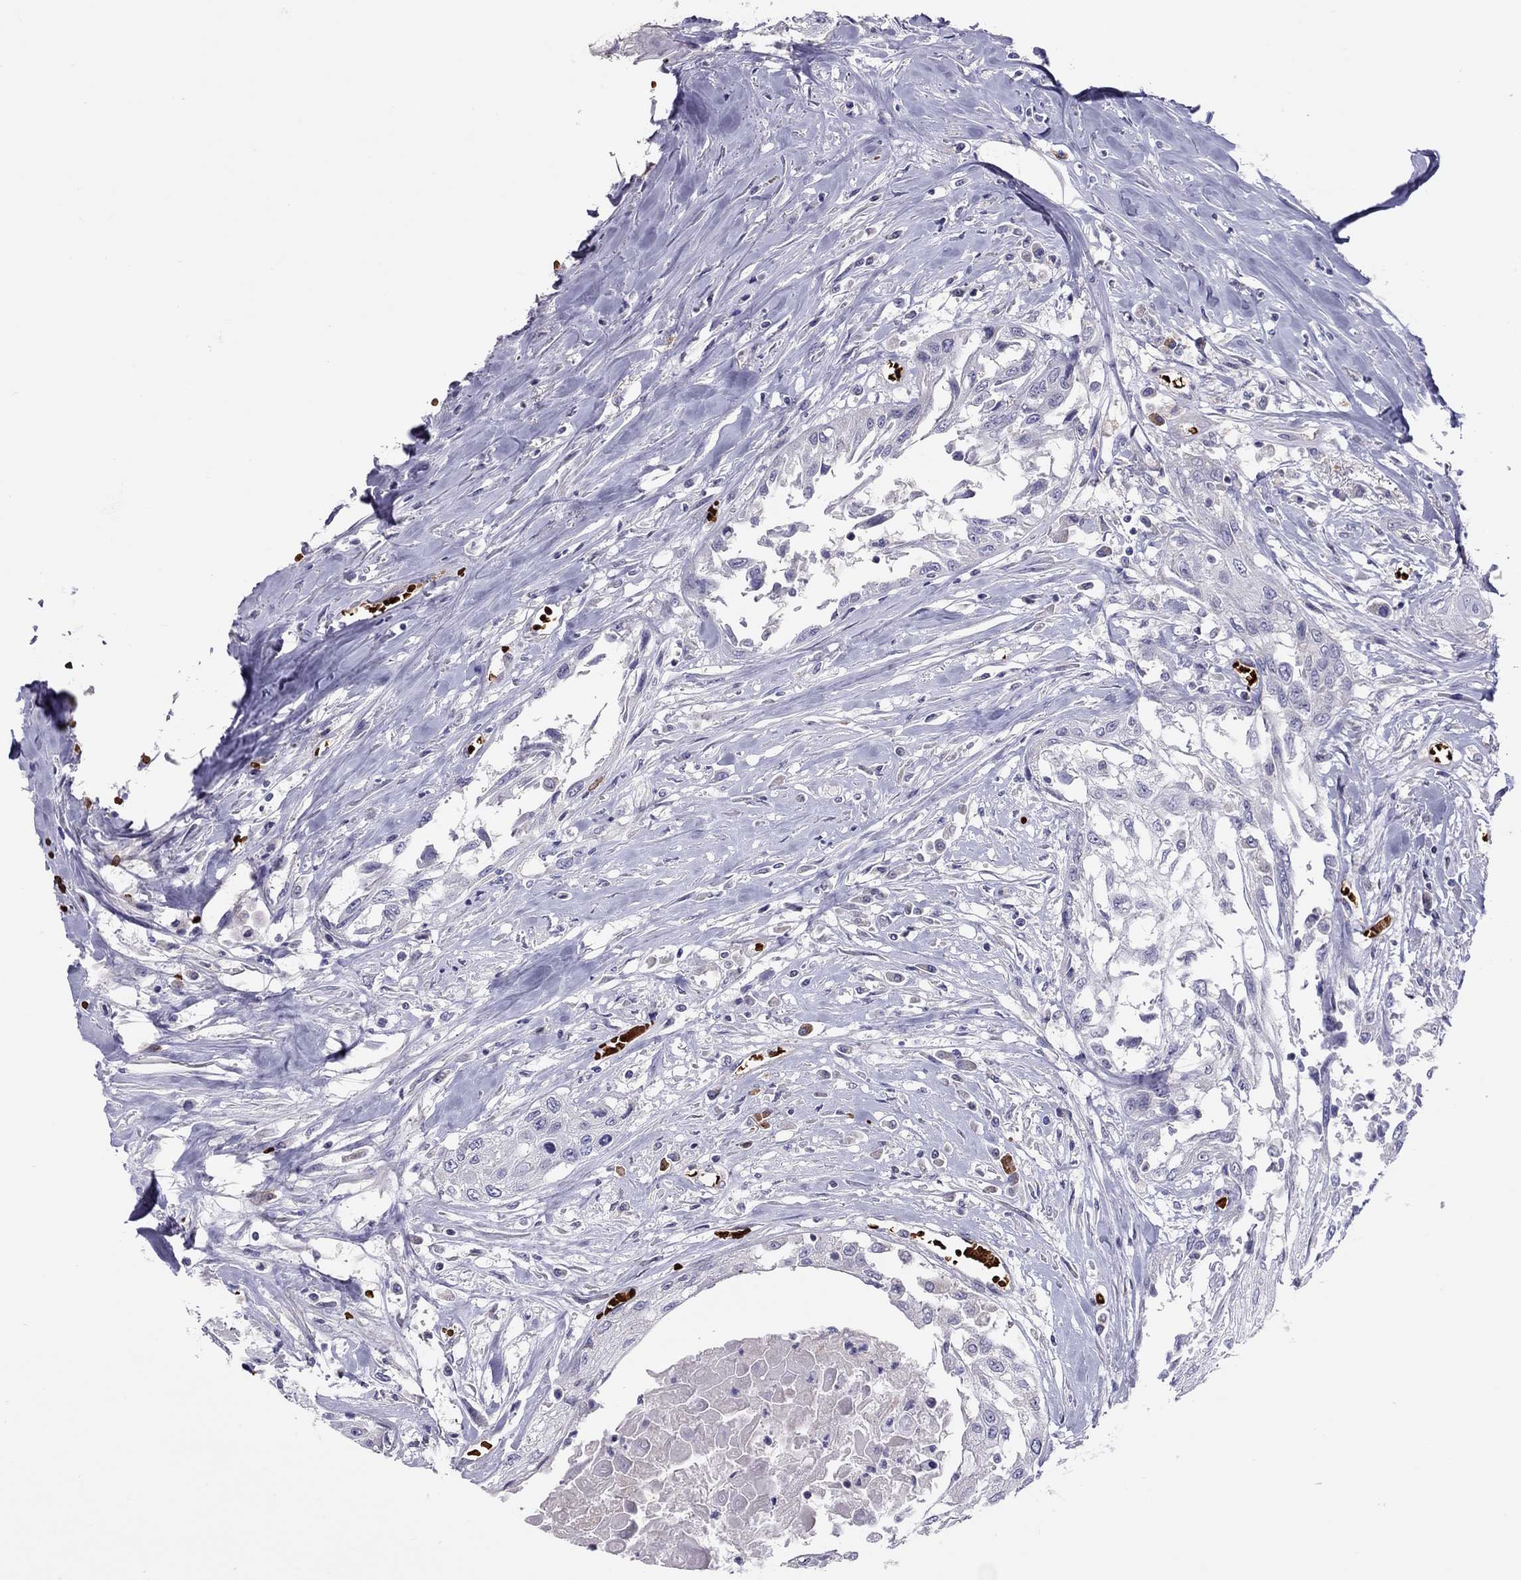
{"staining": {"intensity": "negative", "quantity": "none", "location": "none"}, "tissue": "head and neck cancer", "cell_type": "Tumor cells", "image_type": "cancer", "snomed": [{"axis": "morphology", "description": "Normal tissue, NOS"}, {"axis": "morphology", "description": "Squamous cell carcinoma, NOS"}, {"axis": "topography", "description": "Oral tissue"}, {"axis": "topography", "description": "Peripheral nerve tissue"}, {"axis": "topography", "description": "Head-Neck"}], "caption": "IHC of head and neck squamous cell carcinoma shows no staining in tumor cells.", "gene": "FRMD1", "patient": {"sex": "female", "age": 59}}